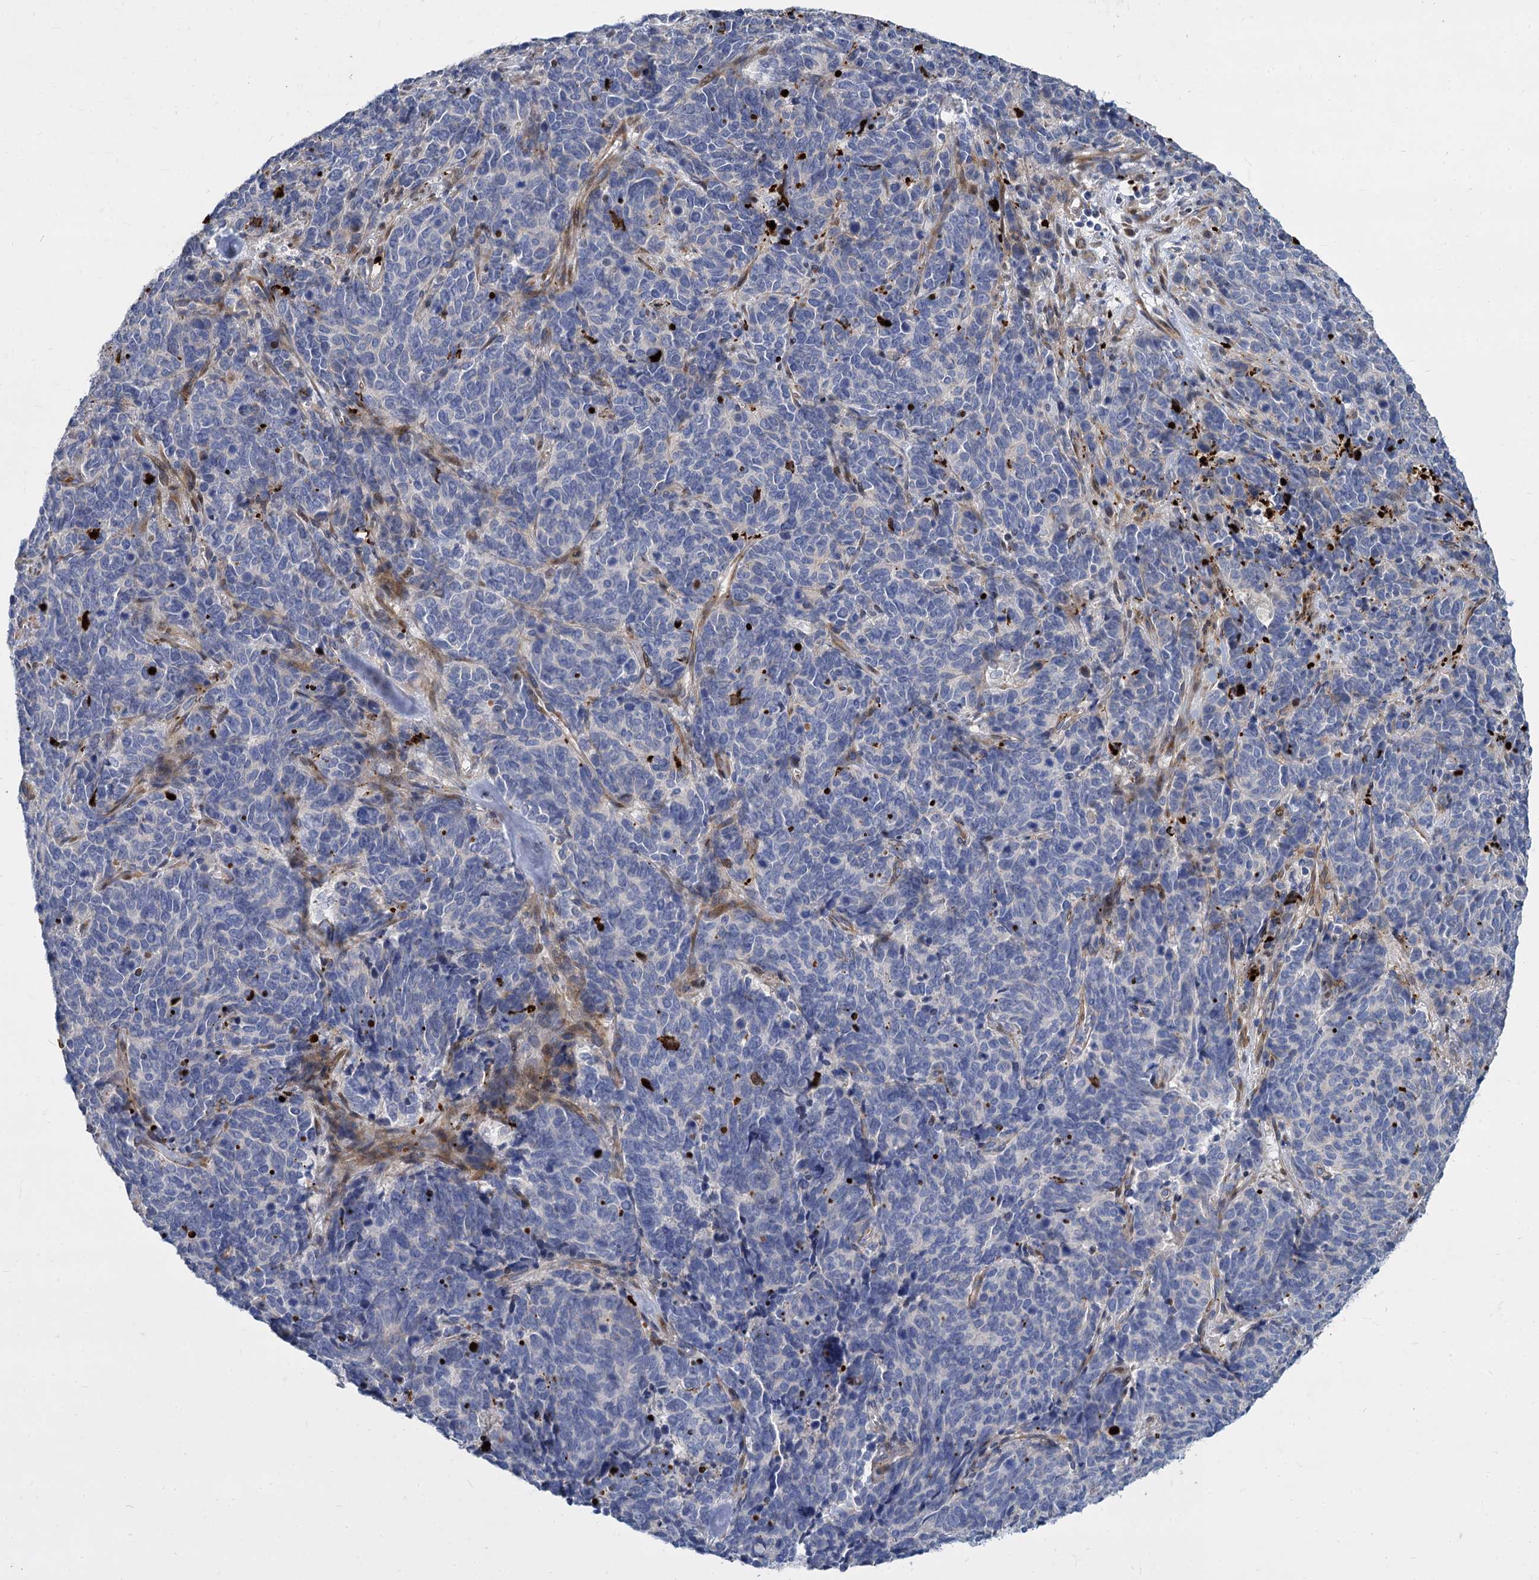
{"staining": {"intensity": "negative", "quantity": "none", "location": "none"}, "tissue": "cervical cancer", "cell_type": "Tumor cells", "image_type": "cancer", "snomed": [{"axis": "morphology", "description": "Squamous cell carcinoma, NOS"}, {"axis": "topography", "description": "Cervix"}], "caption": "Cervical cancer (squamous cell carcinoma) was stained to show a protein in brown. There is no significant expression in tumor cells.", "gene": "TRIM77", "patient": {"sex": "female", "age": 60}}